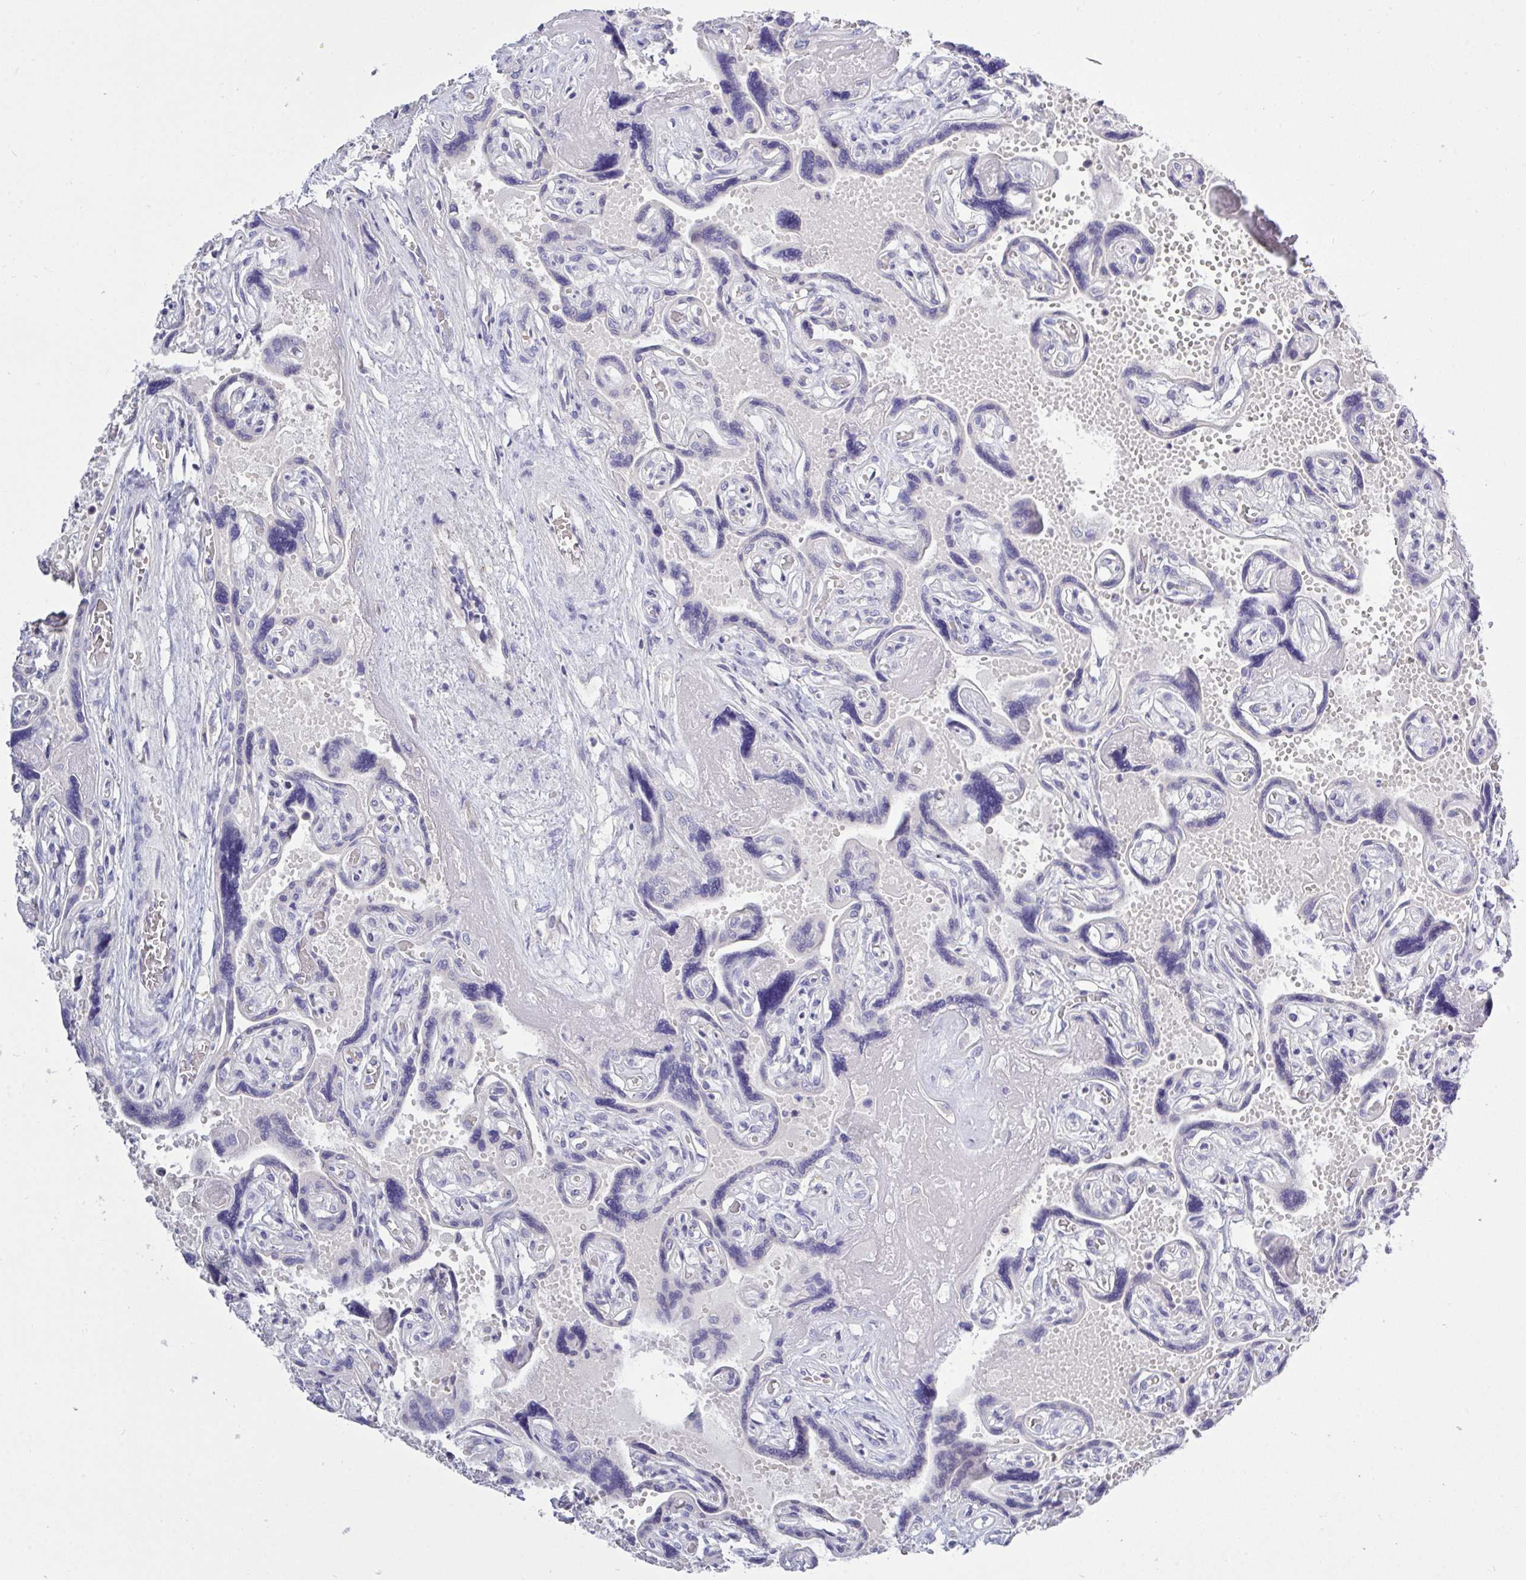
{"staining": {"intensity": "negative", "quantity": "none", "location": "none"}, "tissue": "placenta", "cell_type": "Trophoblastic cells", "image_type": "normal", "snomed": [{"axis": "morphology", "description": "Normal tissue, NOS"}, {"axis": "topography", "description": "Placenta"}], "caption": "Human placenta stained for a protein using immunohistochemistry (IHC) shows no expression in trophoblastic cells.", "gene": "LRRC58", "patient": {"sex": "female", "age": 32}}